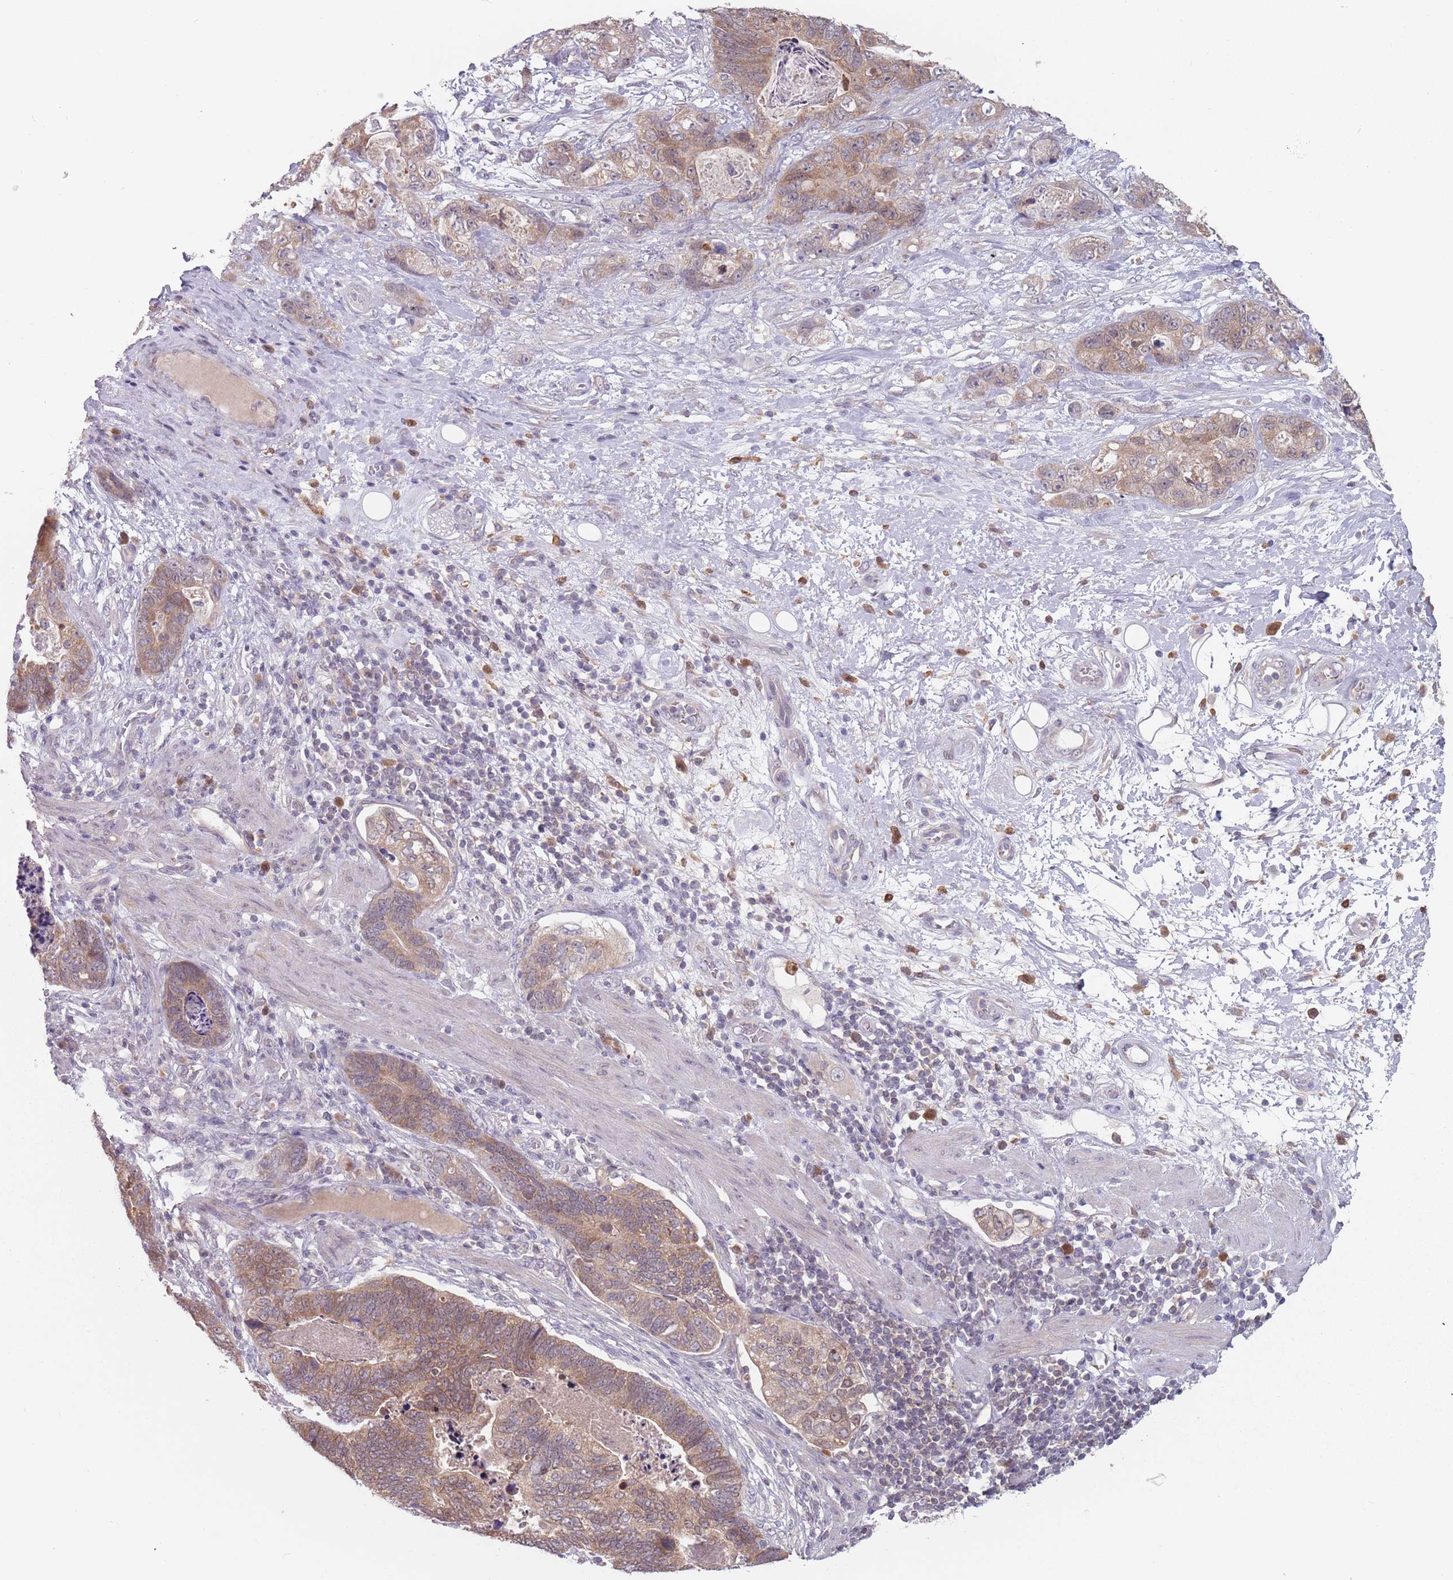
{"staining": {"intensity": "weak", "quantity": "25%-75%", "location": "cytoplasmic/membranous"}, "tissue": "stomach cancer", "cell_type": "Tumor cells", "image_type": "cancer", "snomed": [{"axis": "morphology", "description": "Normal tissue, NOS"}, {"axis": "morphology", "description": "Adenocarcinoma, NOS"}, {"axis": "topography", "description": "Stomach"}], "caption": "This is a histology image of IHC staining of stomach cancer (adenocarcinoma), which shows weak expression in the cytoplasmic/membranous of tumor cells.", "gene": "NAXE", "patient": {"sex": "female", "age": 89}}